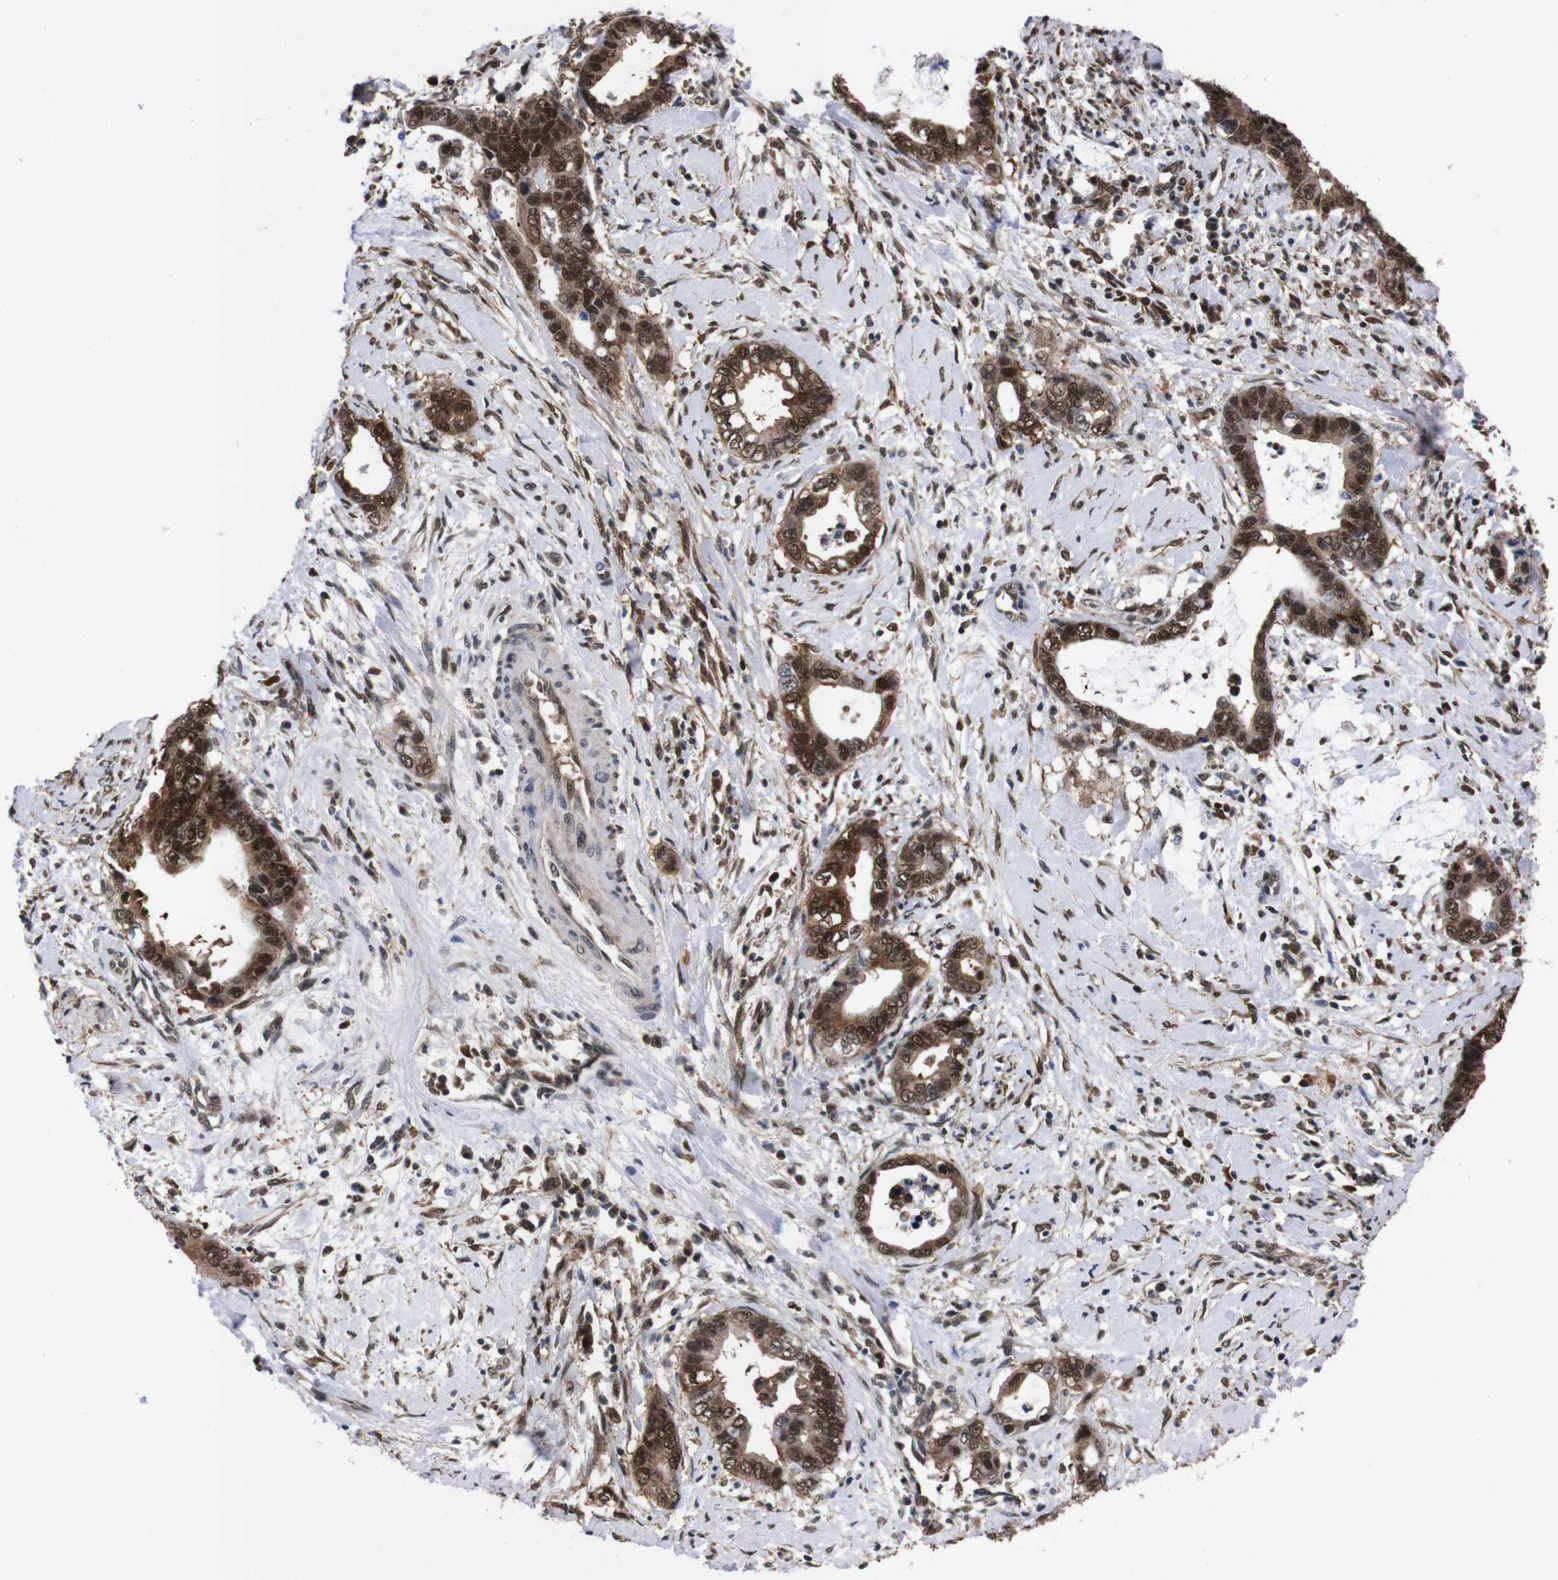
{"staining": {"intensity": "moderate", "quantity": ">75%", "location": "cytoplasmic/membranous,nuclear"}, "tissue": "cervical cancer", "cell_type": "Tumor cells", "image_type": "cancer", "snomed": [{"axis": "morphology", "description": "Adenocarcinoma, NOS"}, {"axis": "topography", "description": "Cervix"}], "caption": "A photomicrograph of human cervical adenocarcinoma stained for a protein reveals moderate cytoplasmic/membranous and nuclear brown staining in tumor cells.", "gene": "UBQLN2", "patient": {"sex": "female", "age": 44}}